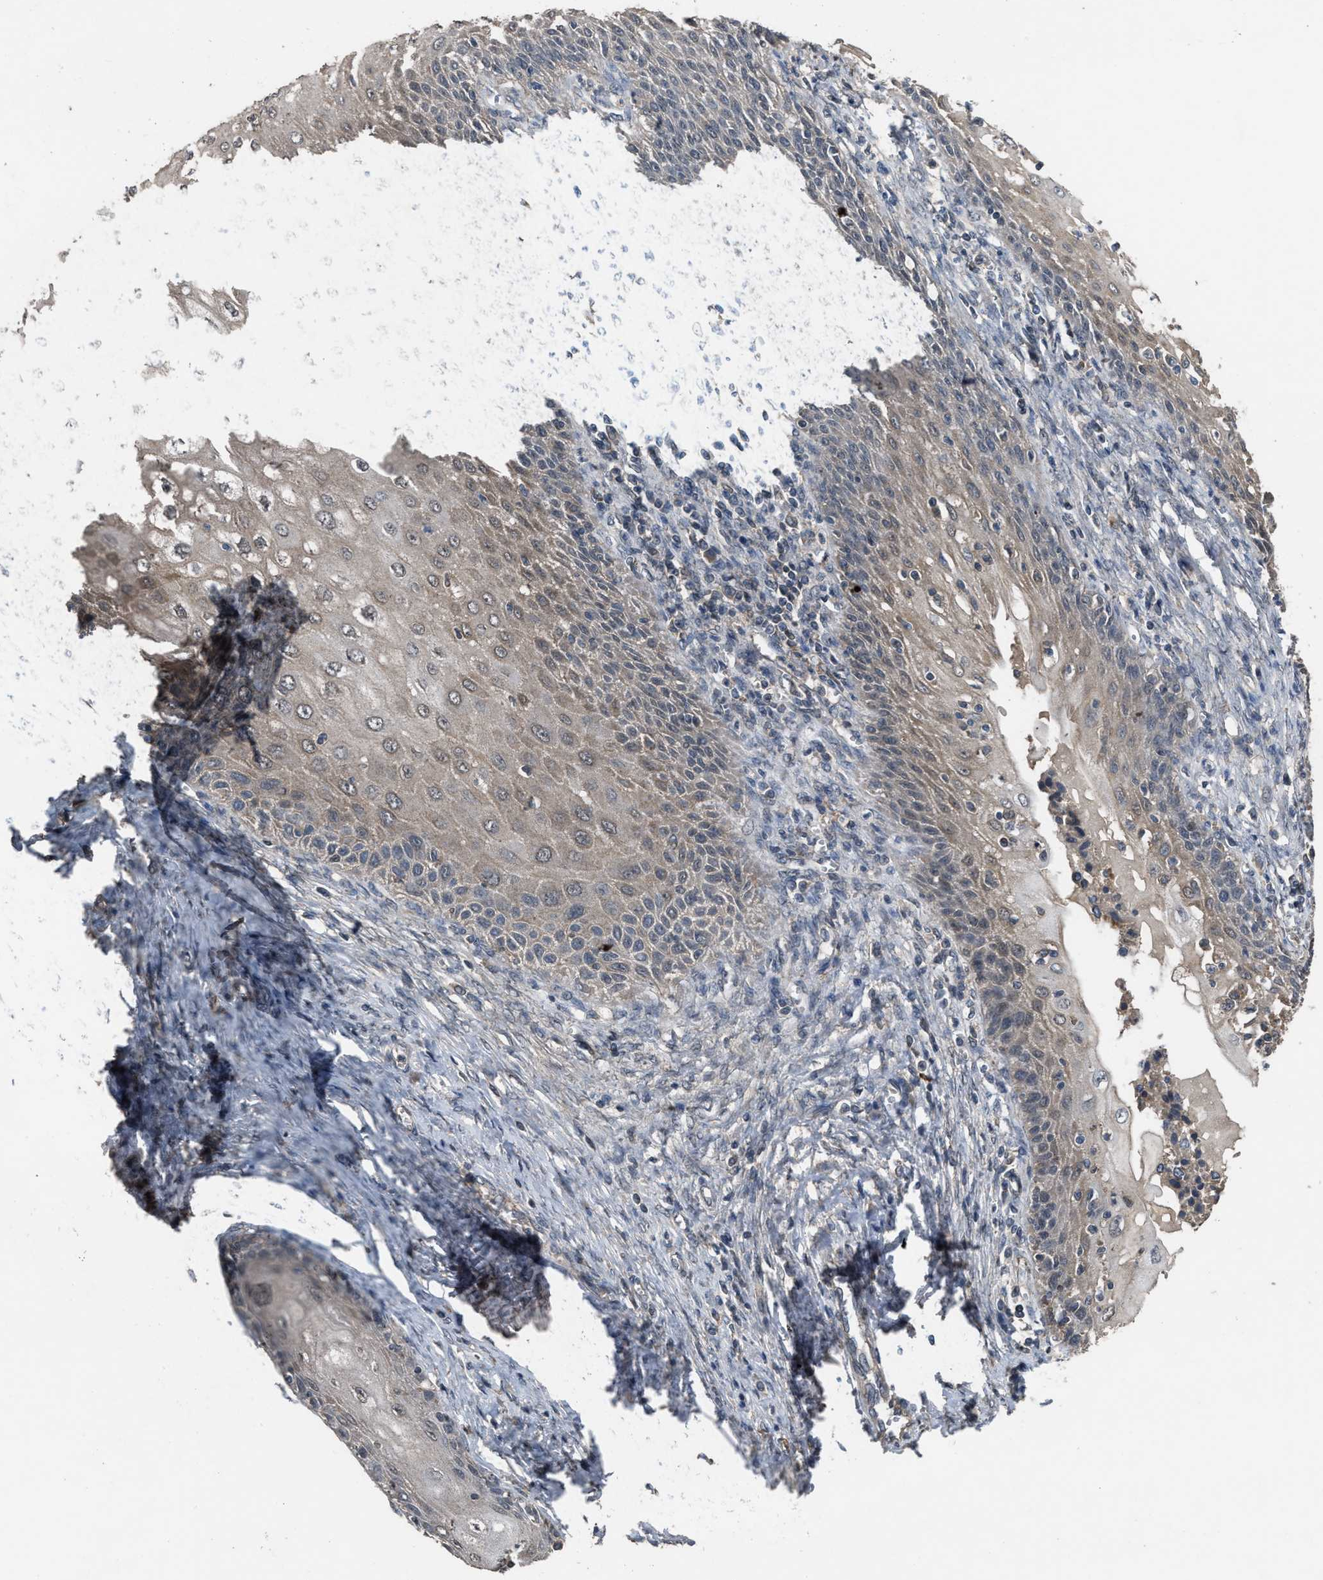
{"staining": {"intensity": "weak", "quantity": ">75%", "location": "cytoplasmic/membranous"}, "tissue": "cervical cancer", "cell_type": "Tumor cells", "image_type": "cancer", "snomed": [{"axis": "morphology", "description": "Adenocarcinoma, NOS"}, {"axis": "topography", "description": "Cervix"}], "caption": "Protein staining exhibits weak cytoplasmic/membranous expression in about >75% of tumor cells in adenocarcinoma (cervical). (brown staining indicates protein expression, while blue staining denotes nuclei).", "gene": "UTRN", "patient": {"sex": "female", "age": 44}}